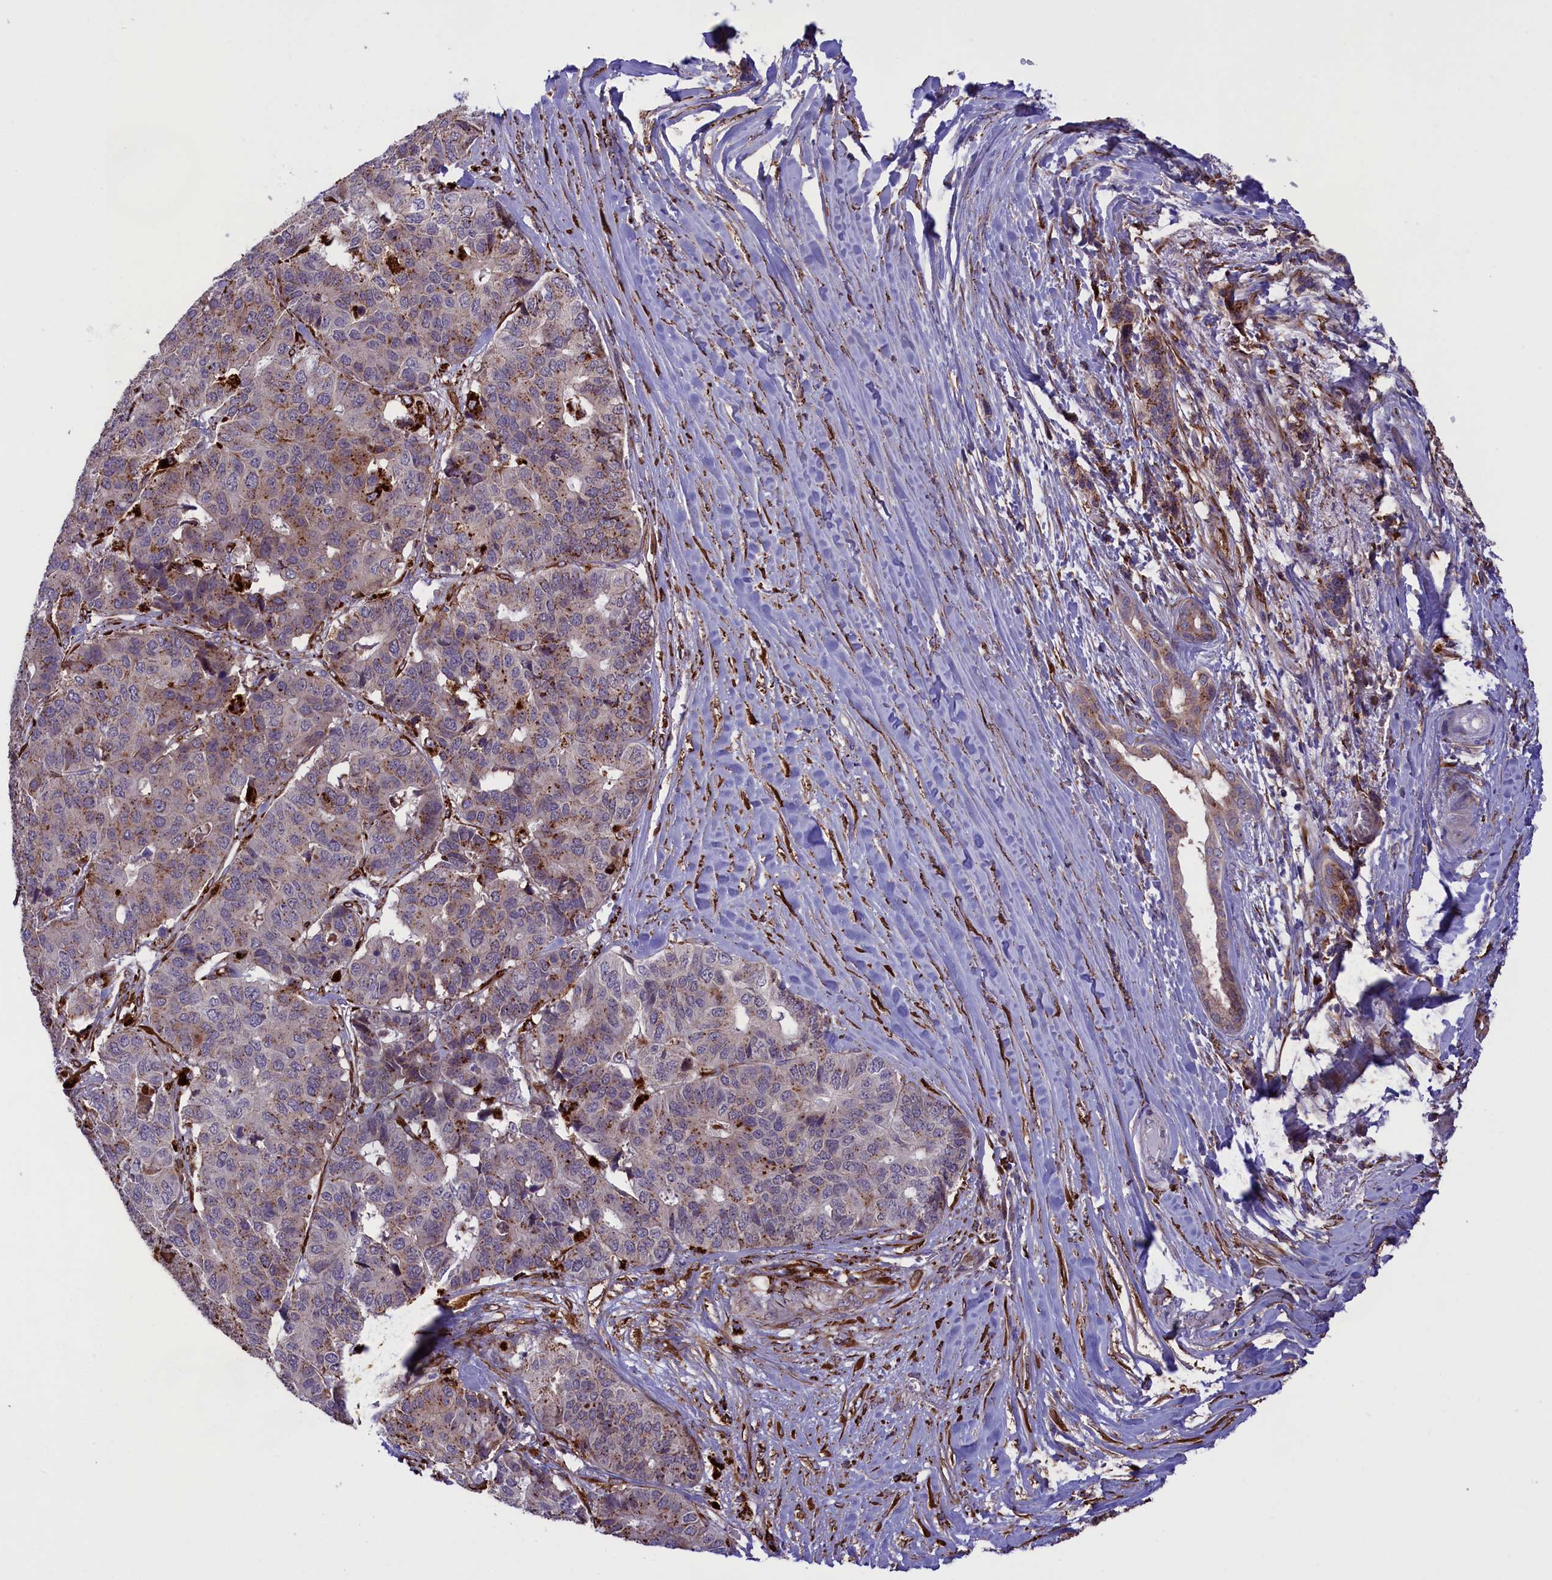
{"staining": {"intensity": "moderate", "quantity": "25%-75%", "location": "cytoplasmic/membranous"}, "tissue": "pancreatic cancer", "cell_type": "Tumor cells", "image_type": "cancer", "snomed": [{"axis": "morphology", "description": "Adenocarcinoma, NOS"}, {"axis": "topography", "description": "Pancreas"}], "caption": "A brown stain shows moderate cytoplasmic/membranous staining of a protein in pancreatic adenocarcinoma tumor cells. (DAB IHC, brown staining for protein, blue staining for nuclei).", "gene": "MAN2B1", "patient": {"sex": "male", "age": 50}}